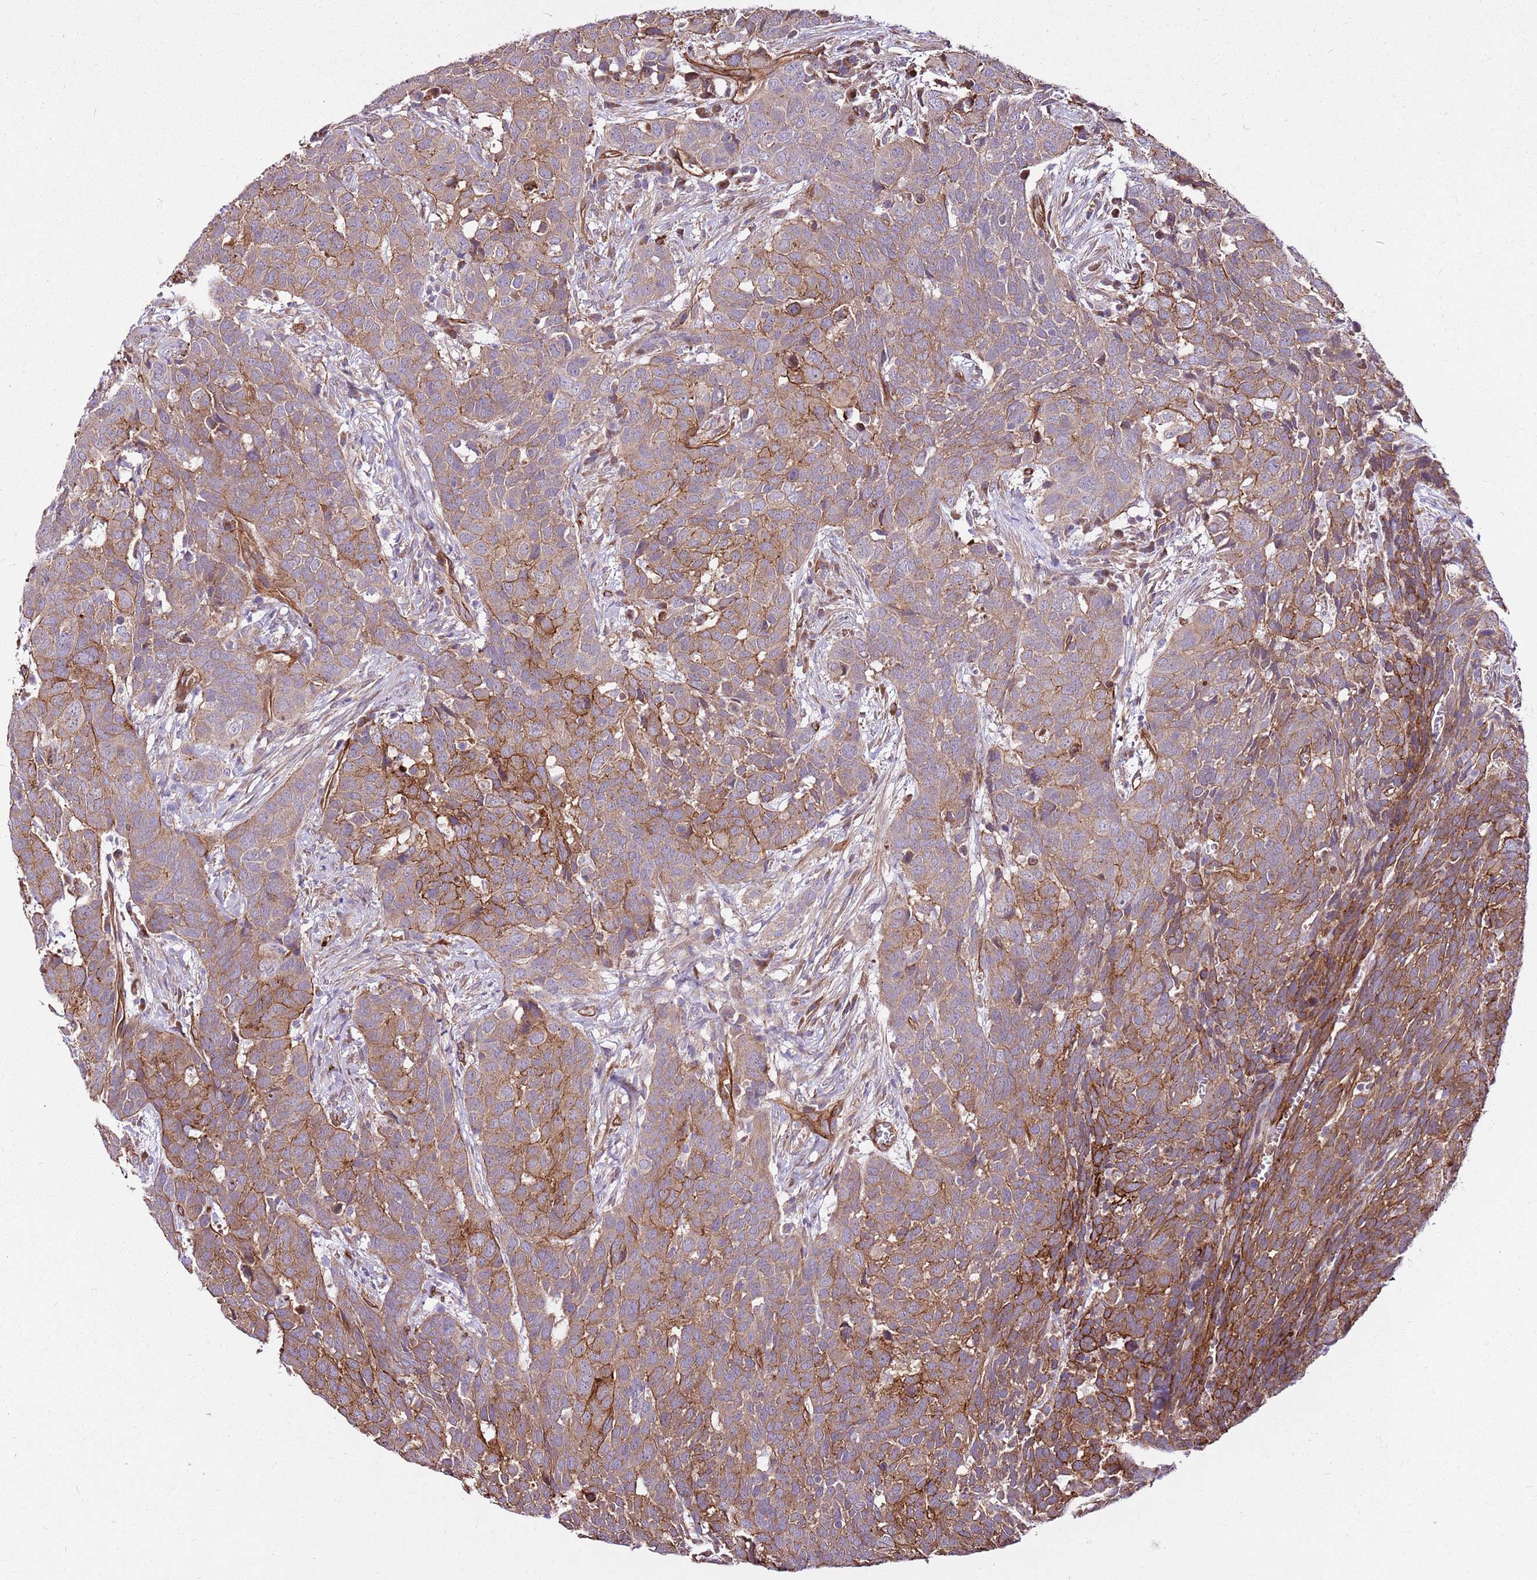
{"staining": {"intensity": "moderate", "quantity": ">75%", "location": "cytoplasmic/membranous"}, "tissue": "head and neck cancer", "cell_type": "Tumor cells", "image_type": "cancer", "snomed": [{"axis": "morphology", "description": "Squamous cell carcinoma, NOS"}, {"axis": "topography", "description": "Head-Neck"}], "caption": "IHC image of squamous cell carcinoma (head and neck) stained for a protein (brown), which demonstrates medium levels of moderate cytoplasmic/membranous expression in approximately >75% of tumor cells.", "gene": "ZNF827", "patient": {"sex": "male", "age": 66}}